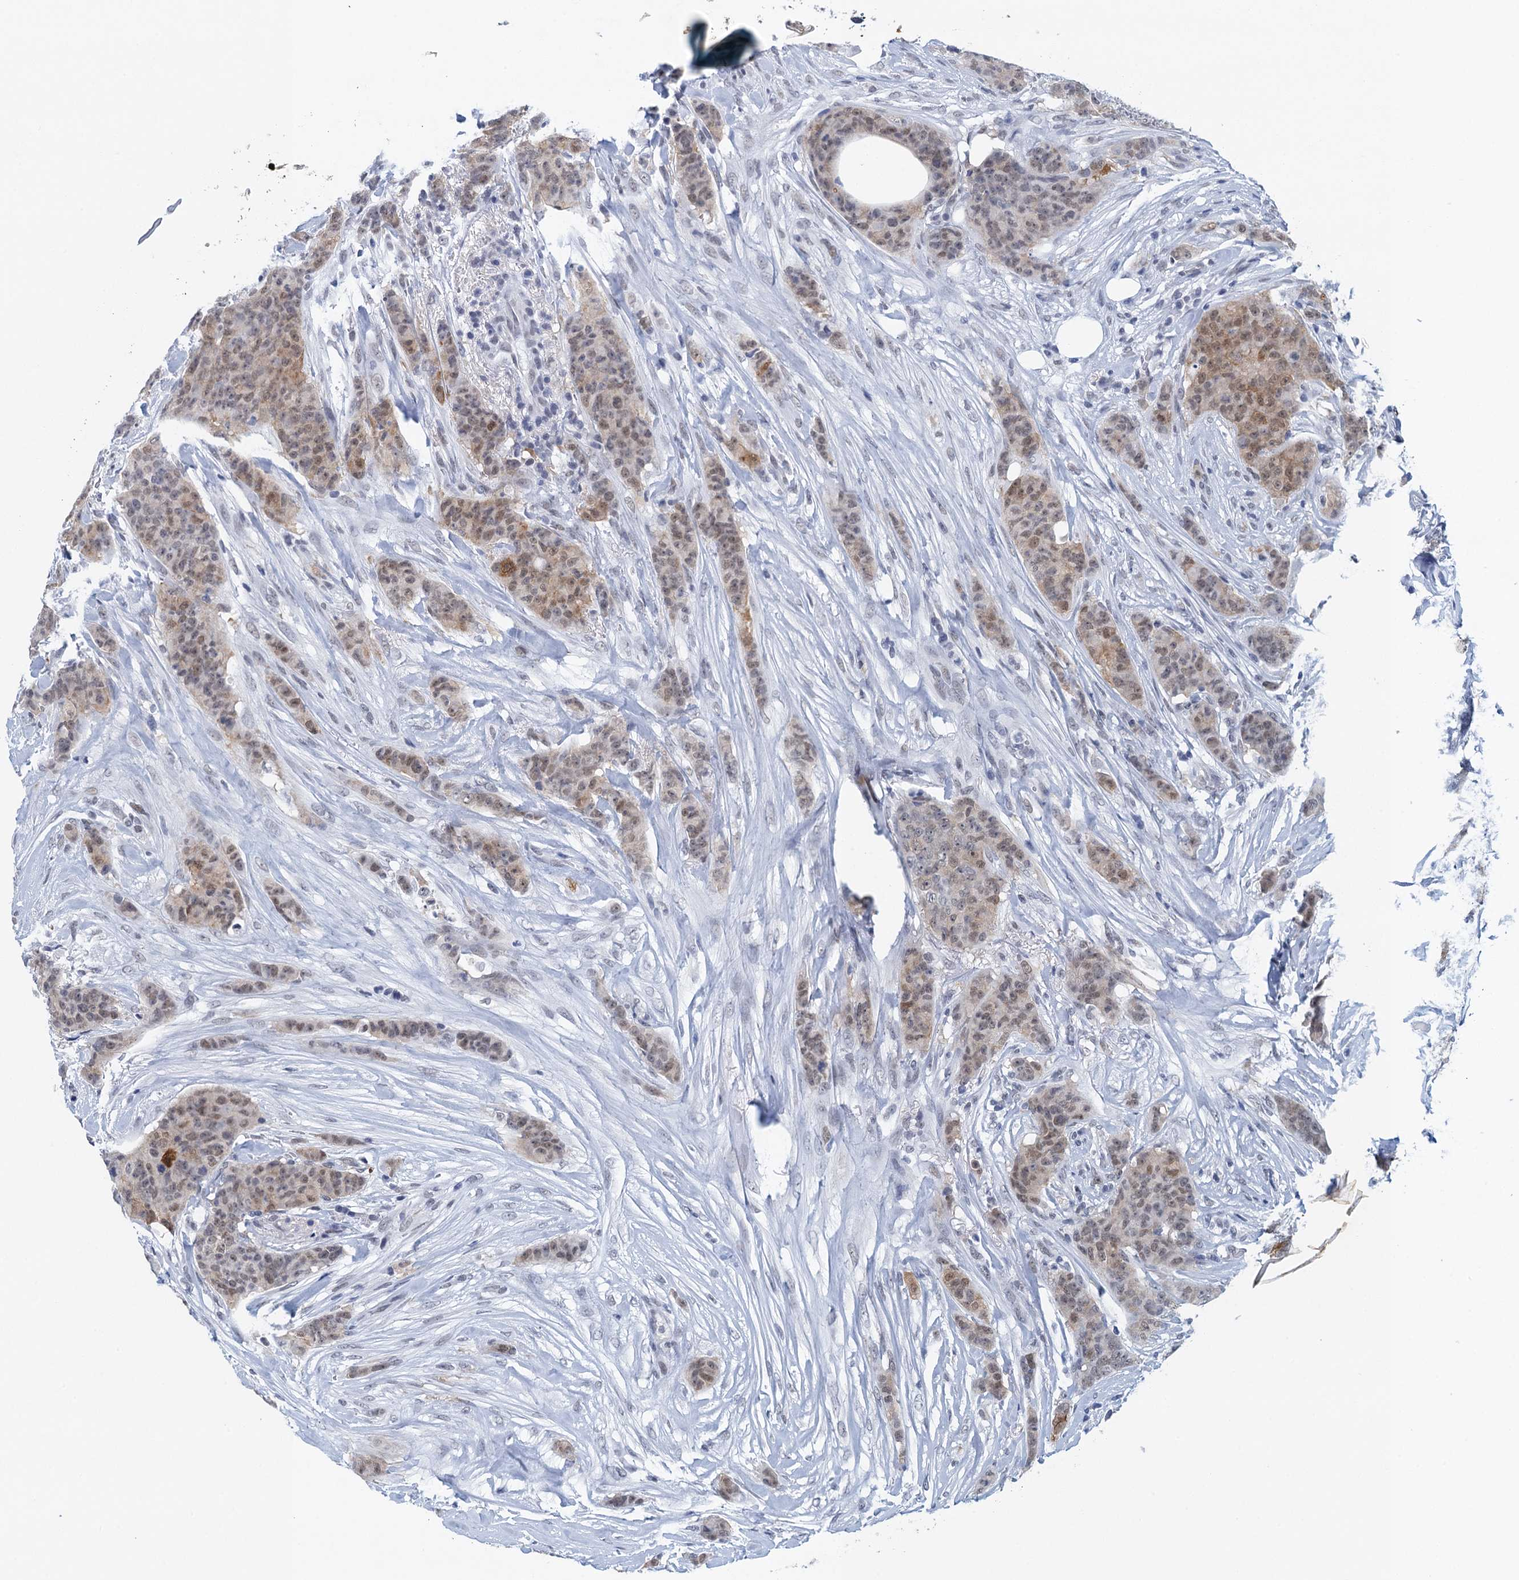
{"staining": {"intensity": "weak", "quantity": ">75%", "location": "cytoplasmic/membranous,nuclear"}, "tissue": "breast cancer", "cell_type": "Tumor cells", "image_type": "cancer", "snomed": [{"axis": "morphology", "description": "Duct carcinoma"}, {"axis": "topography", "description": "Breast"}], "caption": "Protein analysis of breast invasive ductal carcinoma tissue shows weak cytoplasmic/membranous and nuclear positivity in approximately >75% of tumor cells.", "gene": "EPS8L1", "patient": {"sex": "female", "age": 40}}